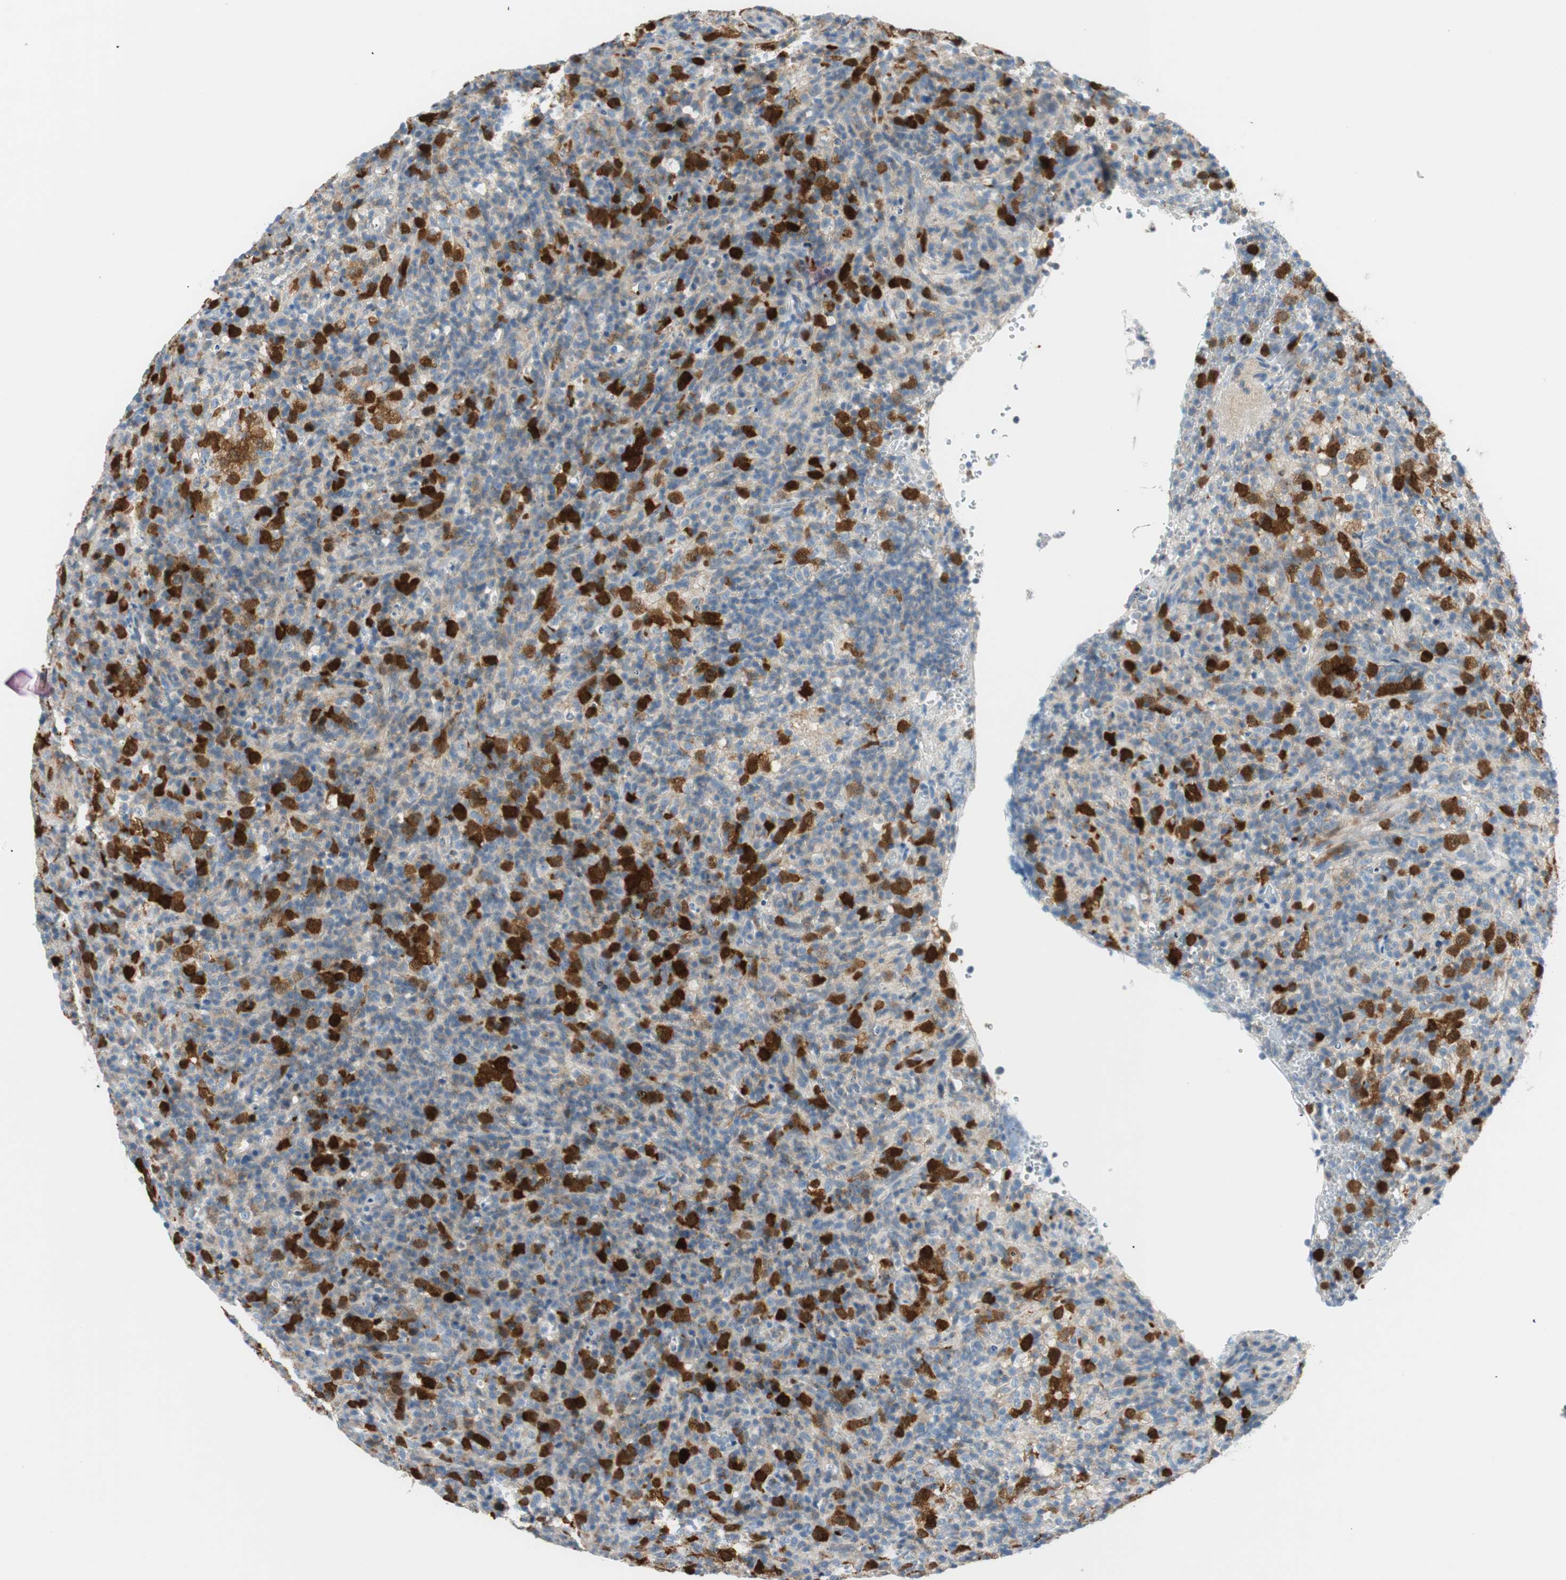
{"staining": {"intensity": "strong", "quantity": "25%-75%", "location": "cytoplasmic/membranous,nuclear"}, "tissue": "lymphoma", "cell_type": "Tumor cells", "image_type": "cancer", "snomed": [{"axis": "morphology", "description": "Malignant lymphoma, non-Hodgkin's type, High grade"}, {"axis": "topography", "description": "Lymph node"}], "caption": "The micrograph demonstrates staining of malignant lymphoma, non-Hodgkin's type (high-grade), revealing strong cytoplasmic/membranous and nuclear protein staining (brown color) within tumor cells.", "gene": "PTTG1", "patient": {"sex": "female", "age": 76}}